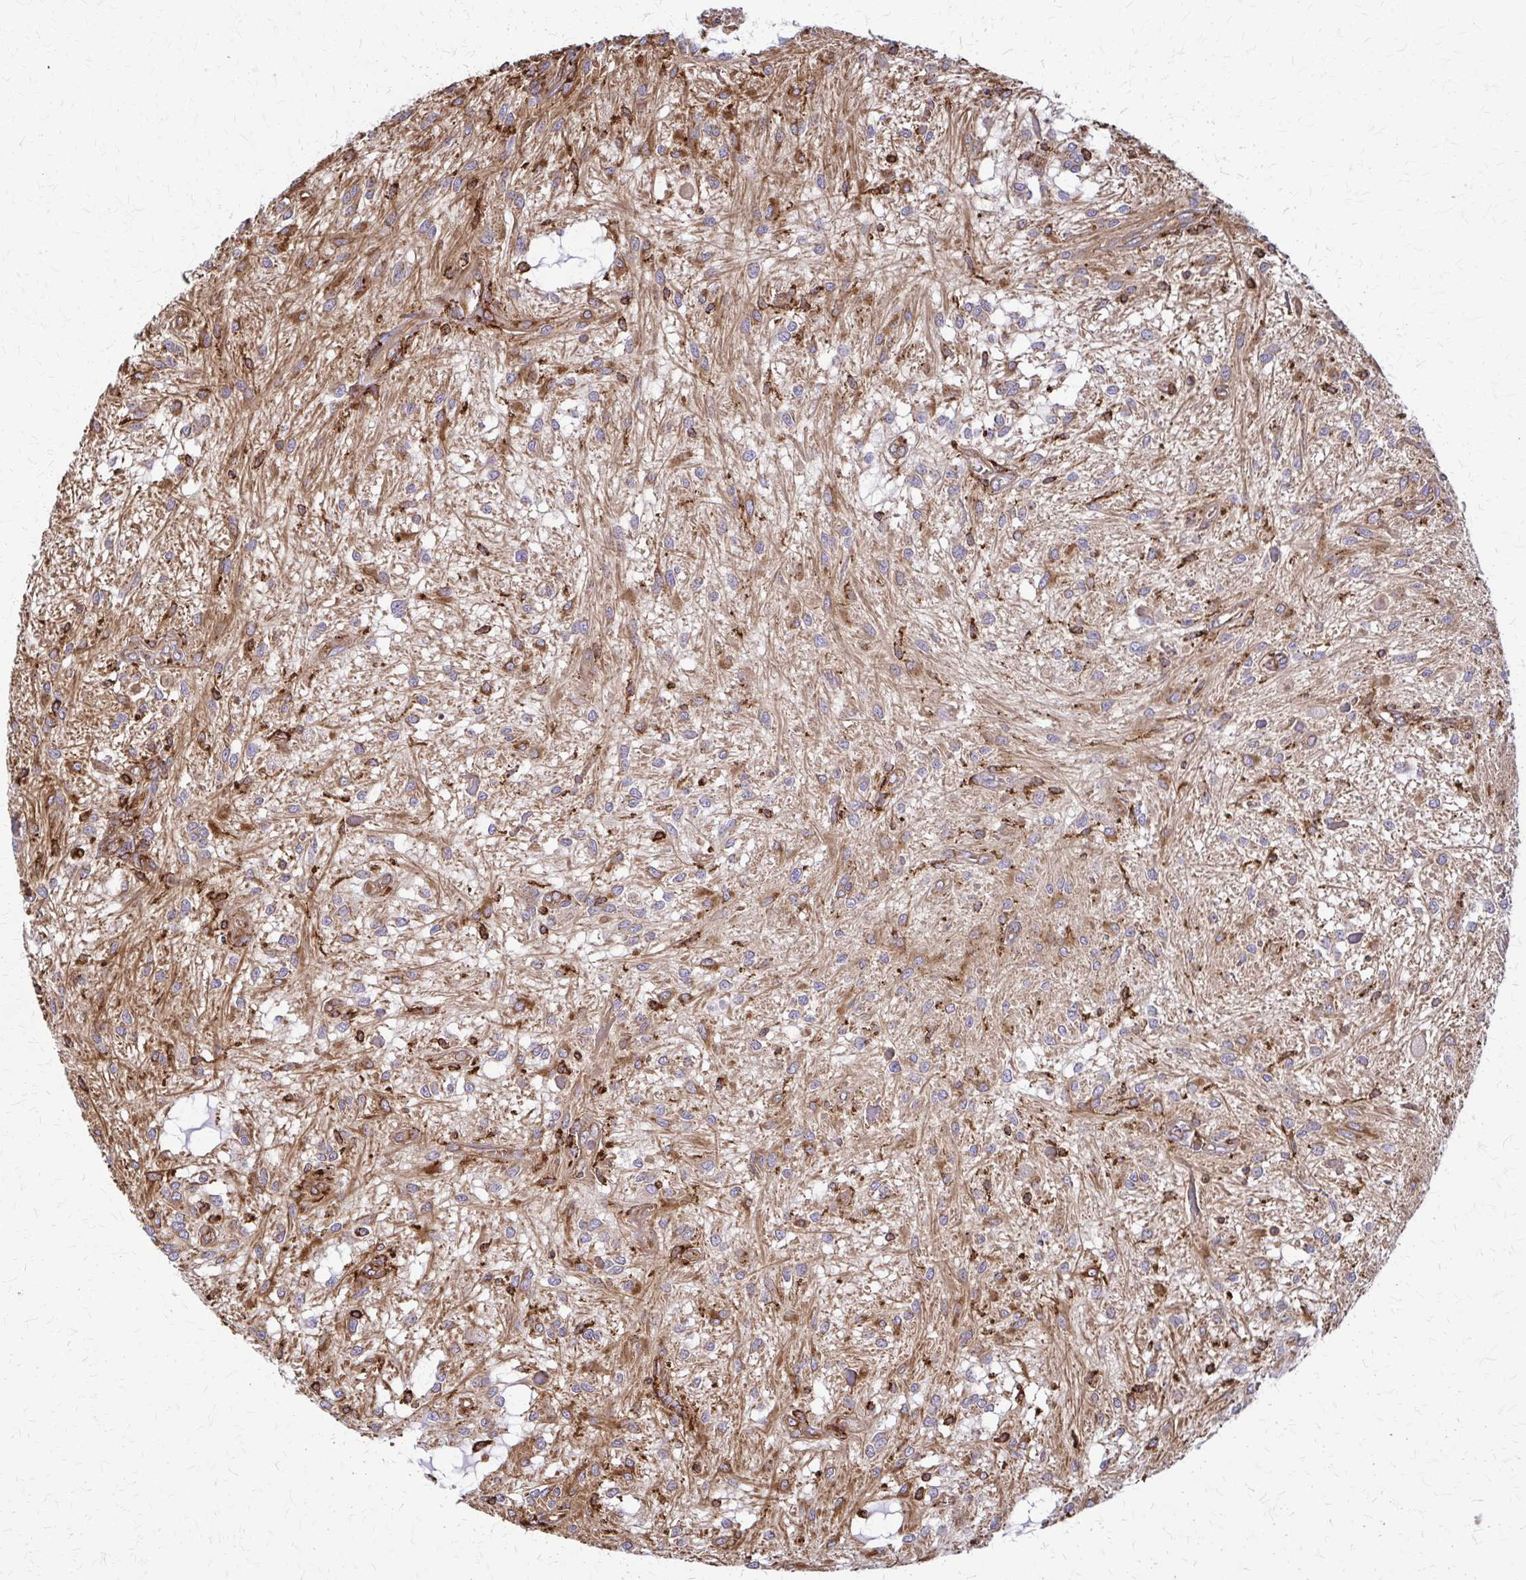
{"staining": {"intensity": "moderate", "quantity": "25%-75%", "location": "cytoplasmic/membranous"}, "tissue": "glioma", "cell_type": "Tumor cells", "image_type": "cancer", "snomed": [{"axis": "morphology", "description": "Glioma, malignant, Low grade"}, {"axis": "topography", "description": "Cerebellum"}], "caption": "This is an image of IHC staining of malignant low-grade glioma, which shows moderate positivity in the cytoplasmic/membranous of tumor cells.", "gene": "WASF2", "patient": {"sex": "female", "age": 14}}